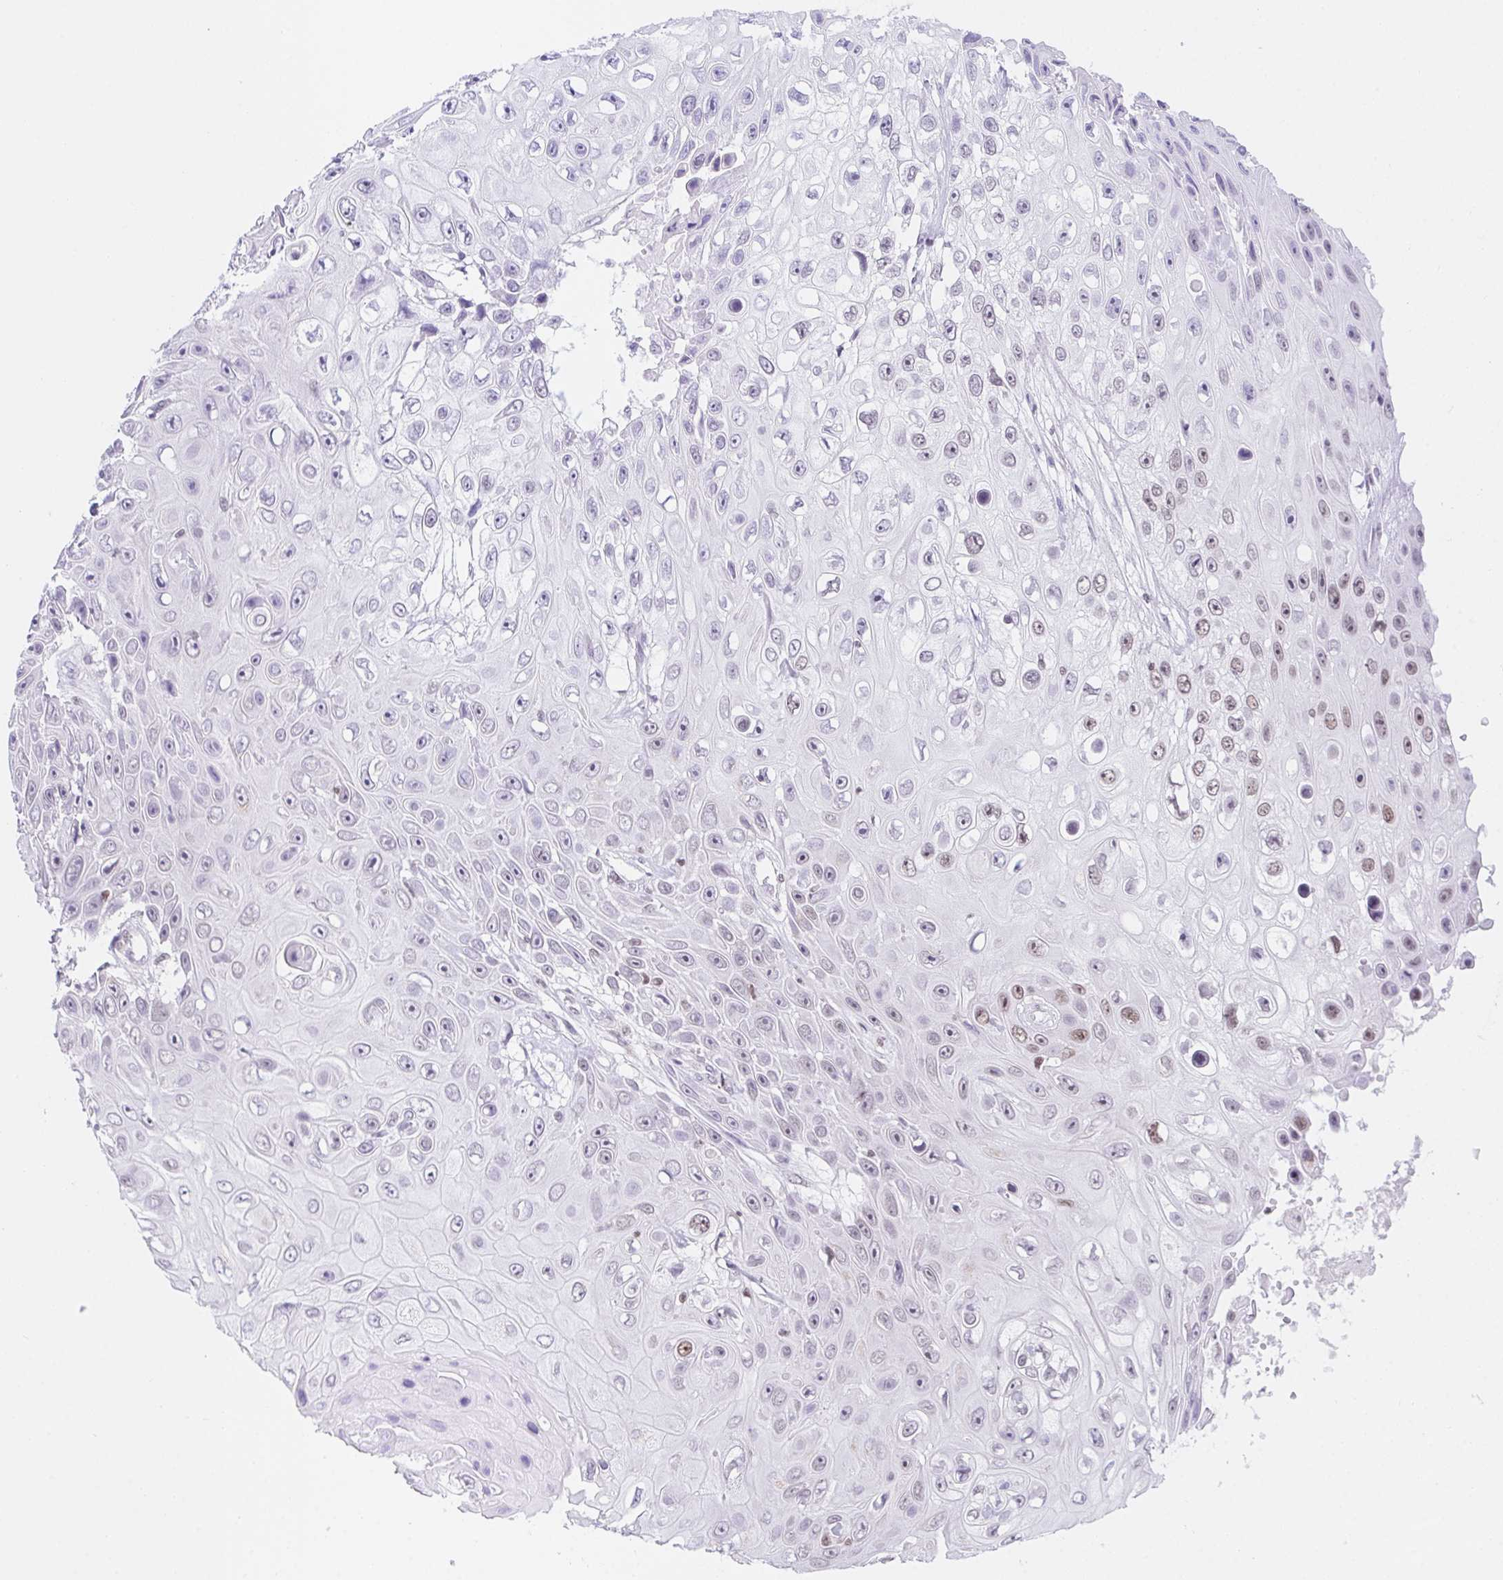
{"staining": {"intensity": "moderate", "quantity": "25%-75%", "location": "nuclear"}, "tissue": "skin cancer", "cell_type": "Tumor cells", "image_type": "cancer", "snomed": [{"axis": "morphology", "description": "Squamous cell carcinoma, NOS"}, {"axis": "topography", "description": "Skin"}], "caption": "The image displays staining of skin cancer (squamous cell carcinoma), revealing moderate nuclear protein expression (brown color) within tumor cells.", "gene": "POLD3", "patient": {"sex": "male", "age": 82}}